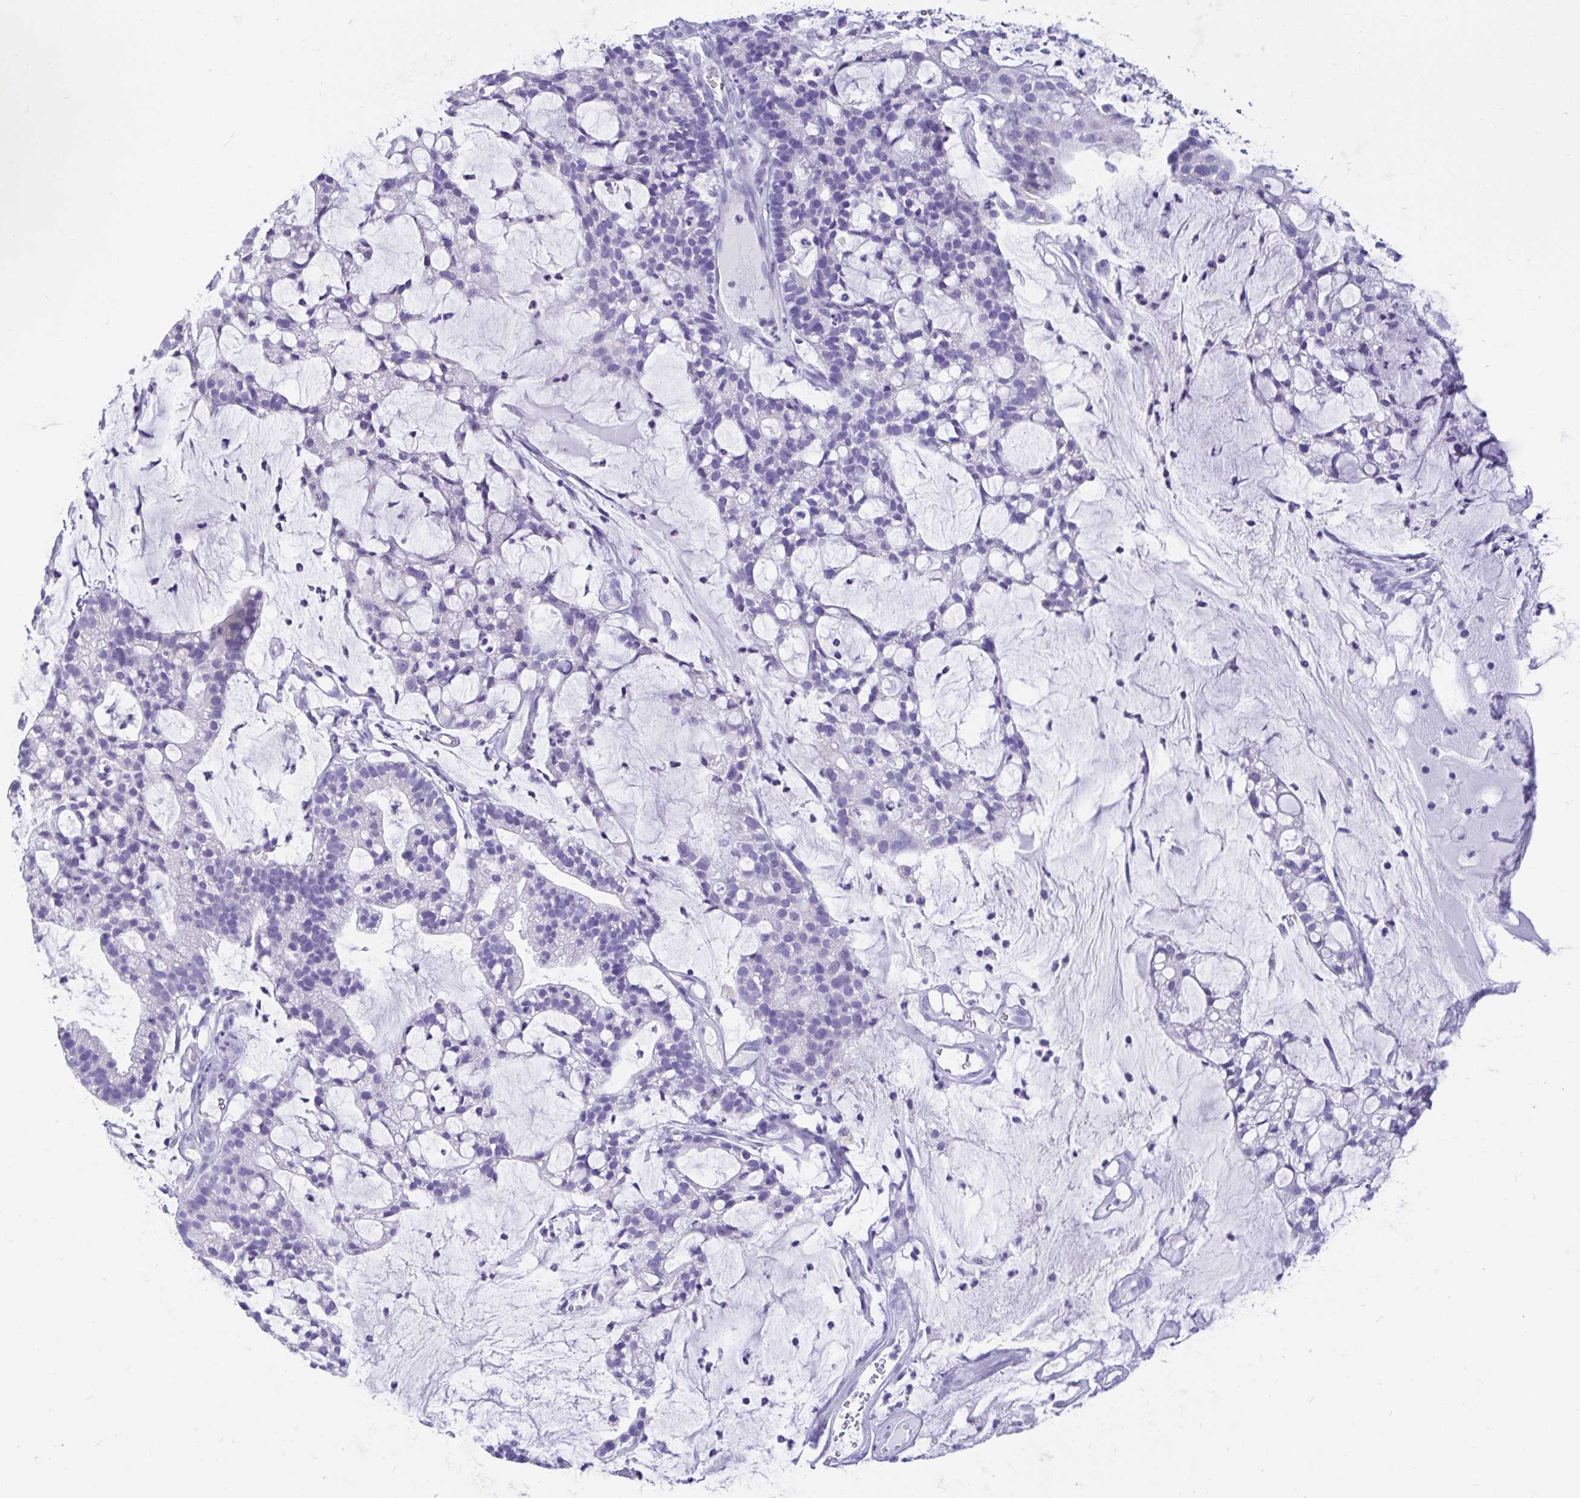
{"staining": {"intensity": "negative", "quantity": "none", "location": "none"}, "tissue": "cervical cancer", "cell_type": "Tumor cells", "image_type": "cancer", "snomed": [{"axis": "morphology", "description": "Adenocarcinoma, NOS"}, {"axis": "topography", "description": "Cervix"}], "caption": "Immunohistochemistry (IHC) photomicrograph of human adenocarcinoma (cervical) stained for a protein (brown), which displays no expression in tumor cells. Nuclei are stained in blue.", "gene": "ZPBP2", "patient": {"sex": "female", "age": 41}}